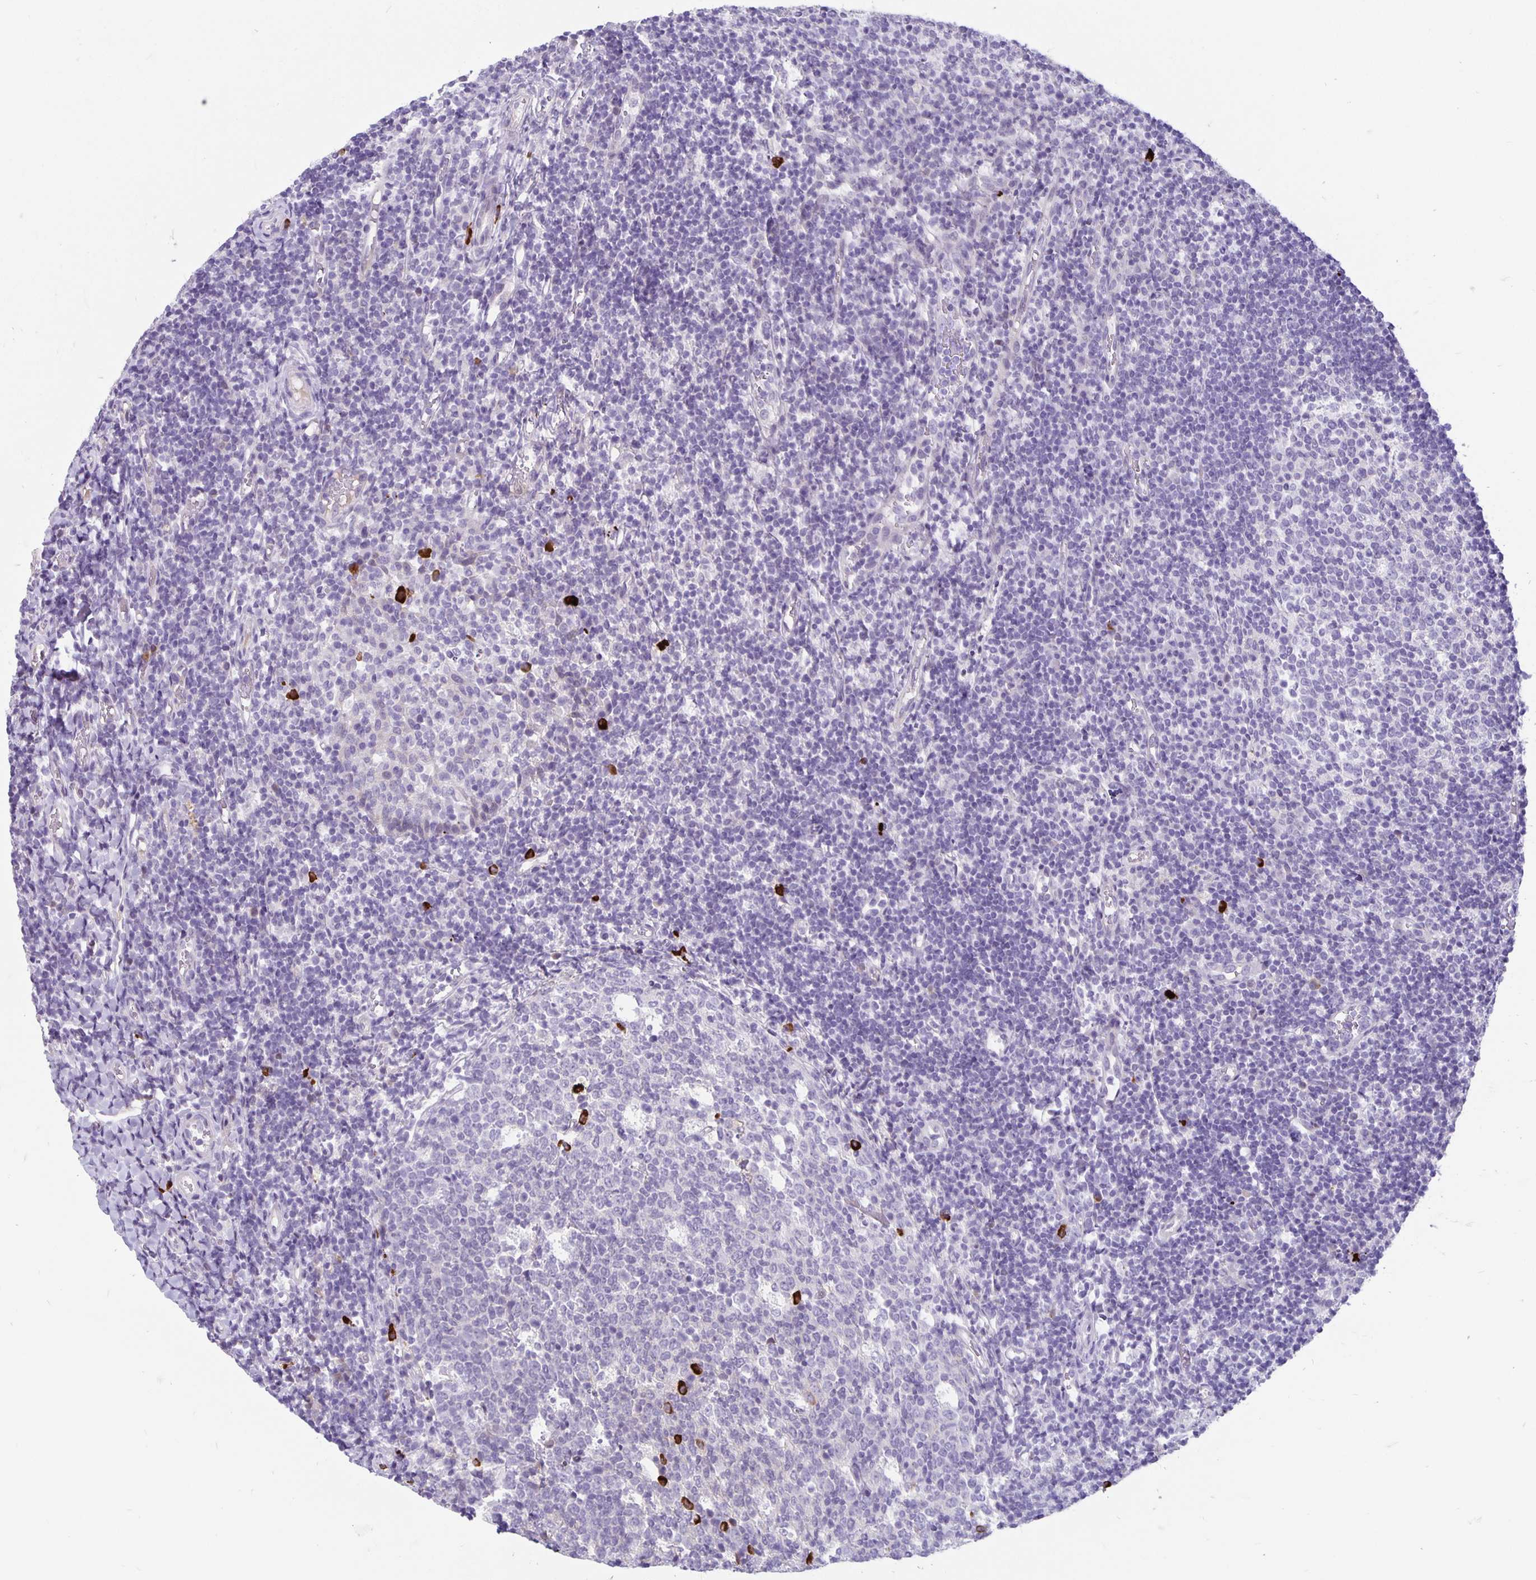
{"staining": {"intensity": "weak", "quantity": "<25%", "location": "cytoplasmic/membranous"}, "tissue": "tonsil", "cell_type": "Germinal center cells", "image_type": "normal", "snomed": [{"axis": "morphology", "description": "Normal tissue, NOS"}, {"axis": "topography", "description": "Tonsil"}], "caption": "Photomicrograph shows no protein positivity in germinal center cells of unremarkable tonsil.", "gene": "TAX1BP3", "patient": {"sex": "female", "age": 10}}